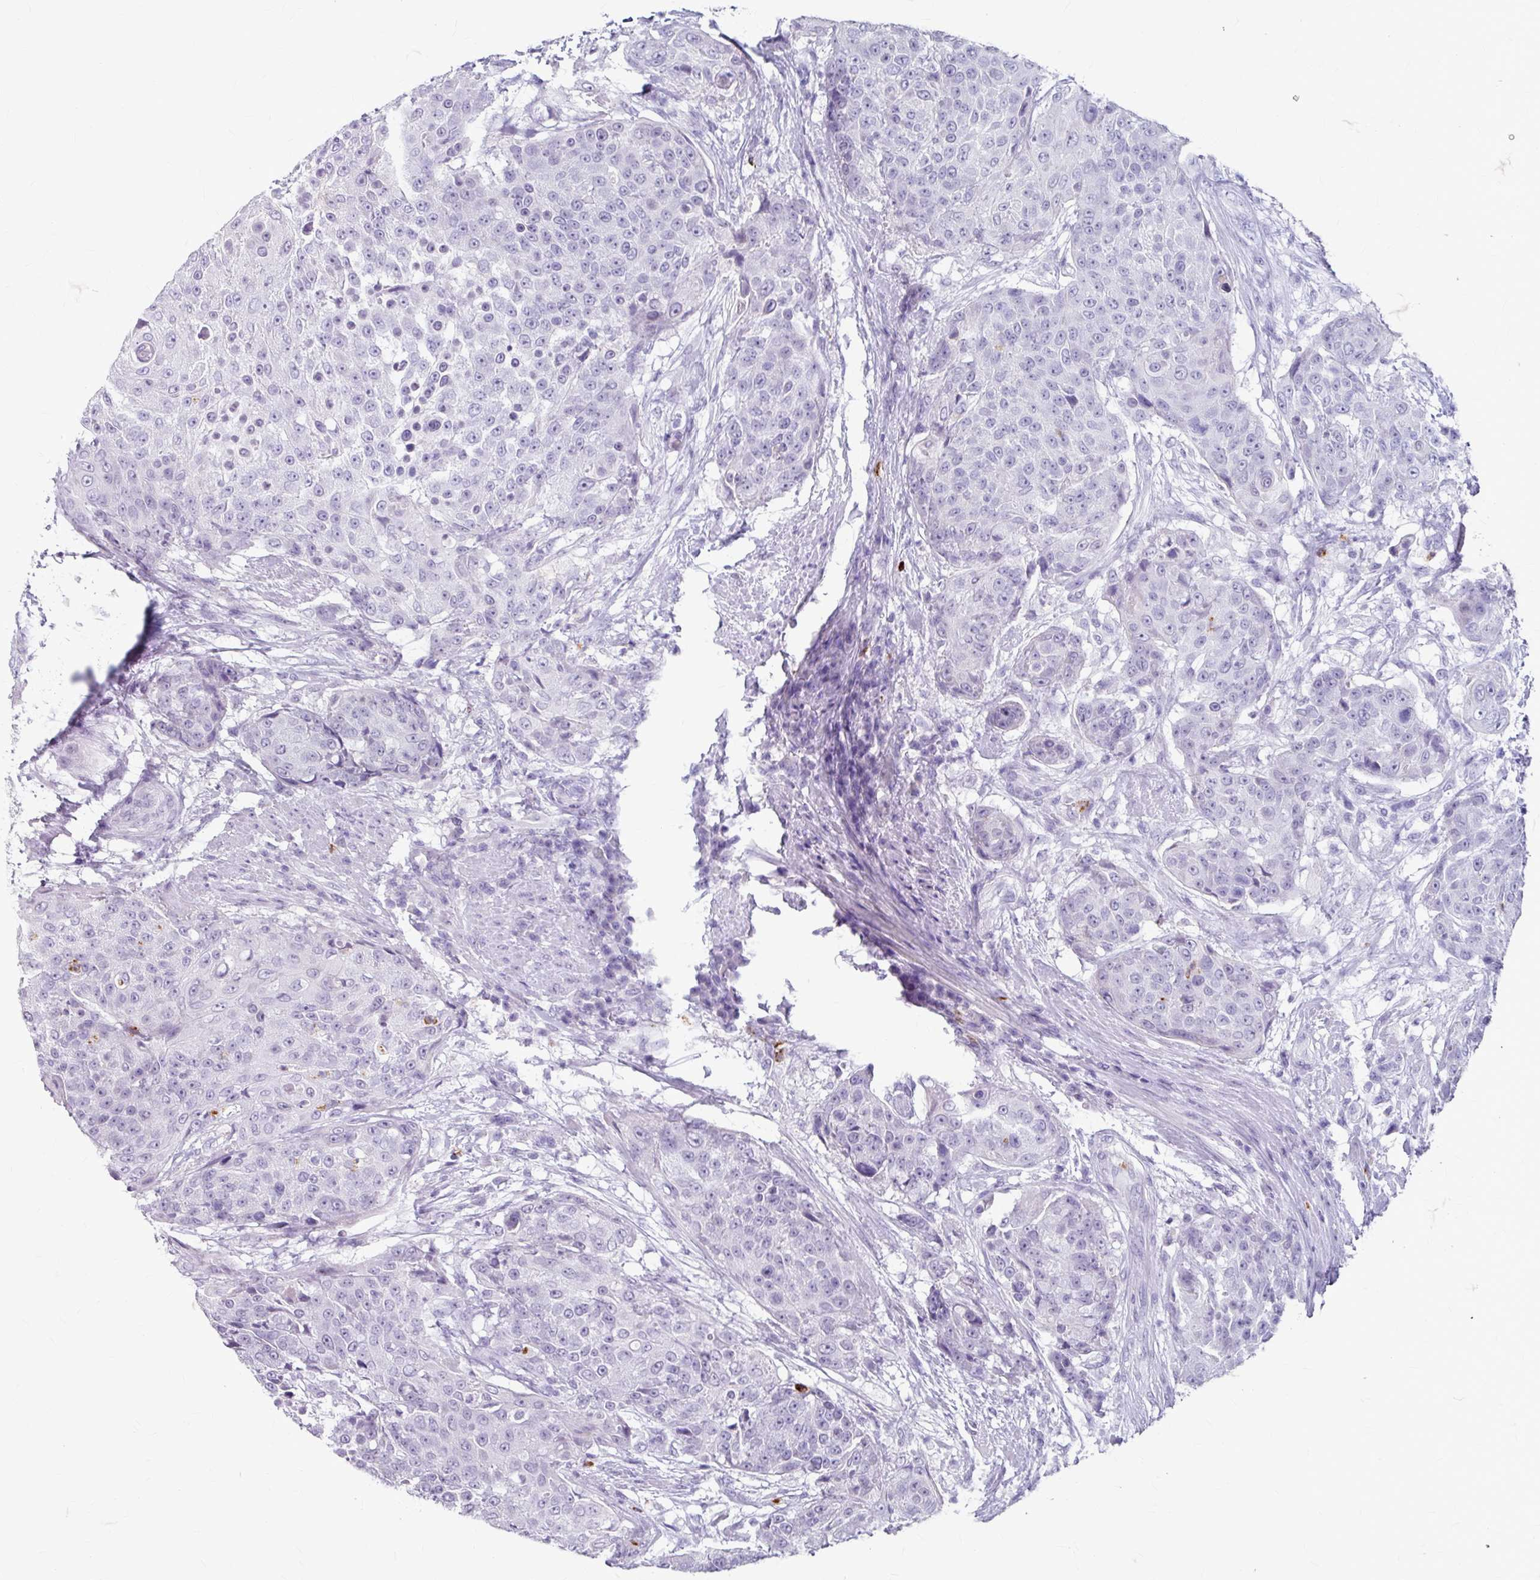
{"staining": {"intensity": "negative", "quantity": "none", "location": "none"}, "tissue": "urothelial cancer", "cell_type": "Tumor cells", "image_type": "cancer", "snomed": [{"axis": "morphology", "description": "Urothelial carcinoma, High grade"}, {"axis": "topography", "description": "Urinary bladder"}], "caption": "High-grade urothelial carcinoma stained for a protein using immunohistochemistry (IHC) demonstrates no staining tumor cells.", "gene": "ANKRD1", "patient": {"sex": "female", "age": 63}}